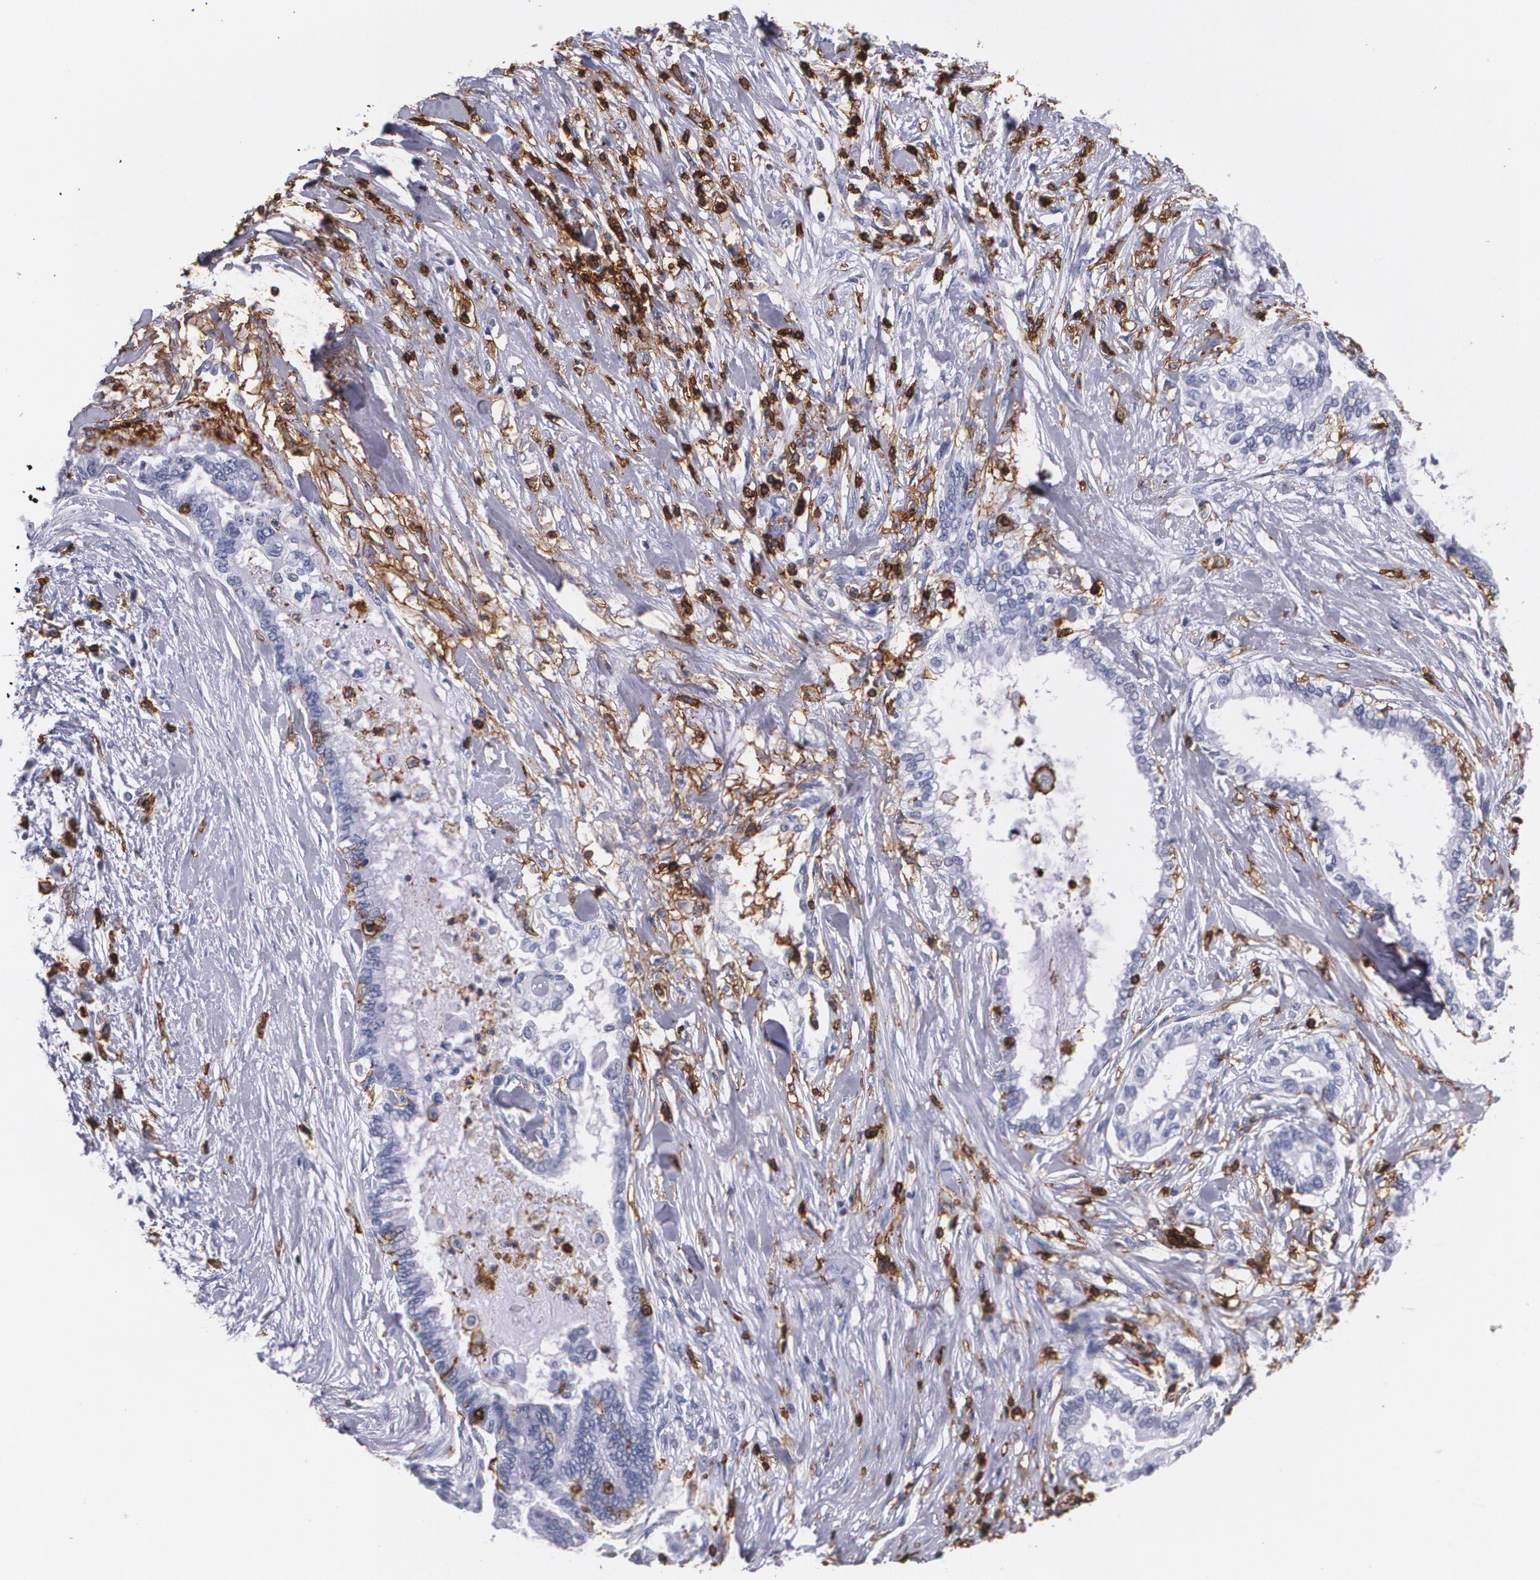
{"staining": {"intensity": "negative", "quantity": "none", "location": "none"}, "tissue": "pancreatic cancer", "cell_type": "Tumor cells", "image_type": "cancer", "snomed": [{"axis": "morphology", "description": "Adenocarcinoma, NOS"}, {"axis": "topography", "description": "Pancreas"}], "caption": "Tumor cells are negative for brown protein staining in pancreatic cancer (adenocarcinoma).", "gene": "PTPRC", "patient": {"sex": "female", "age": 64}}